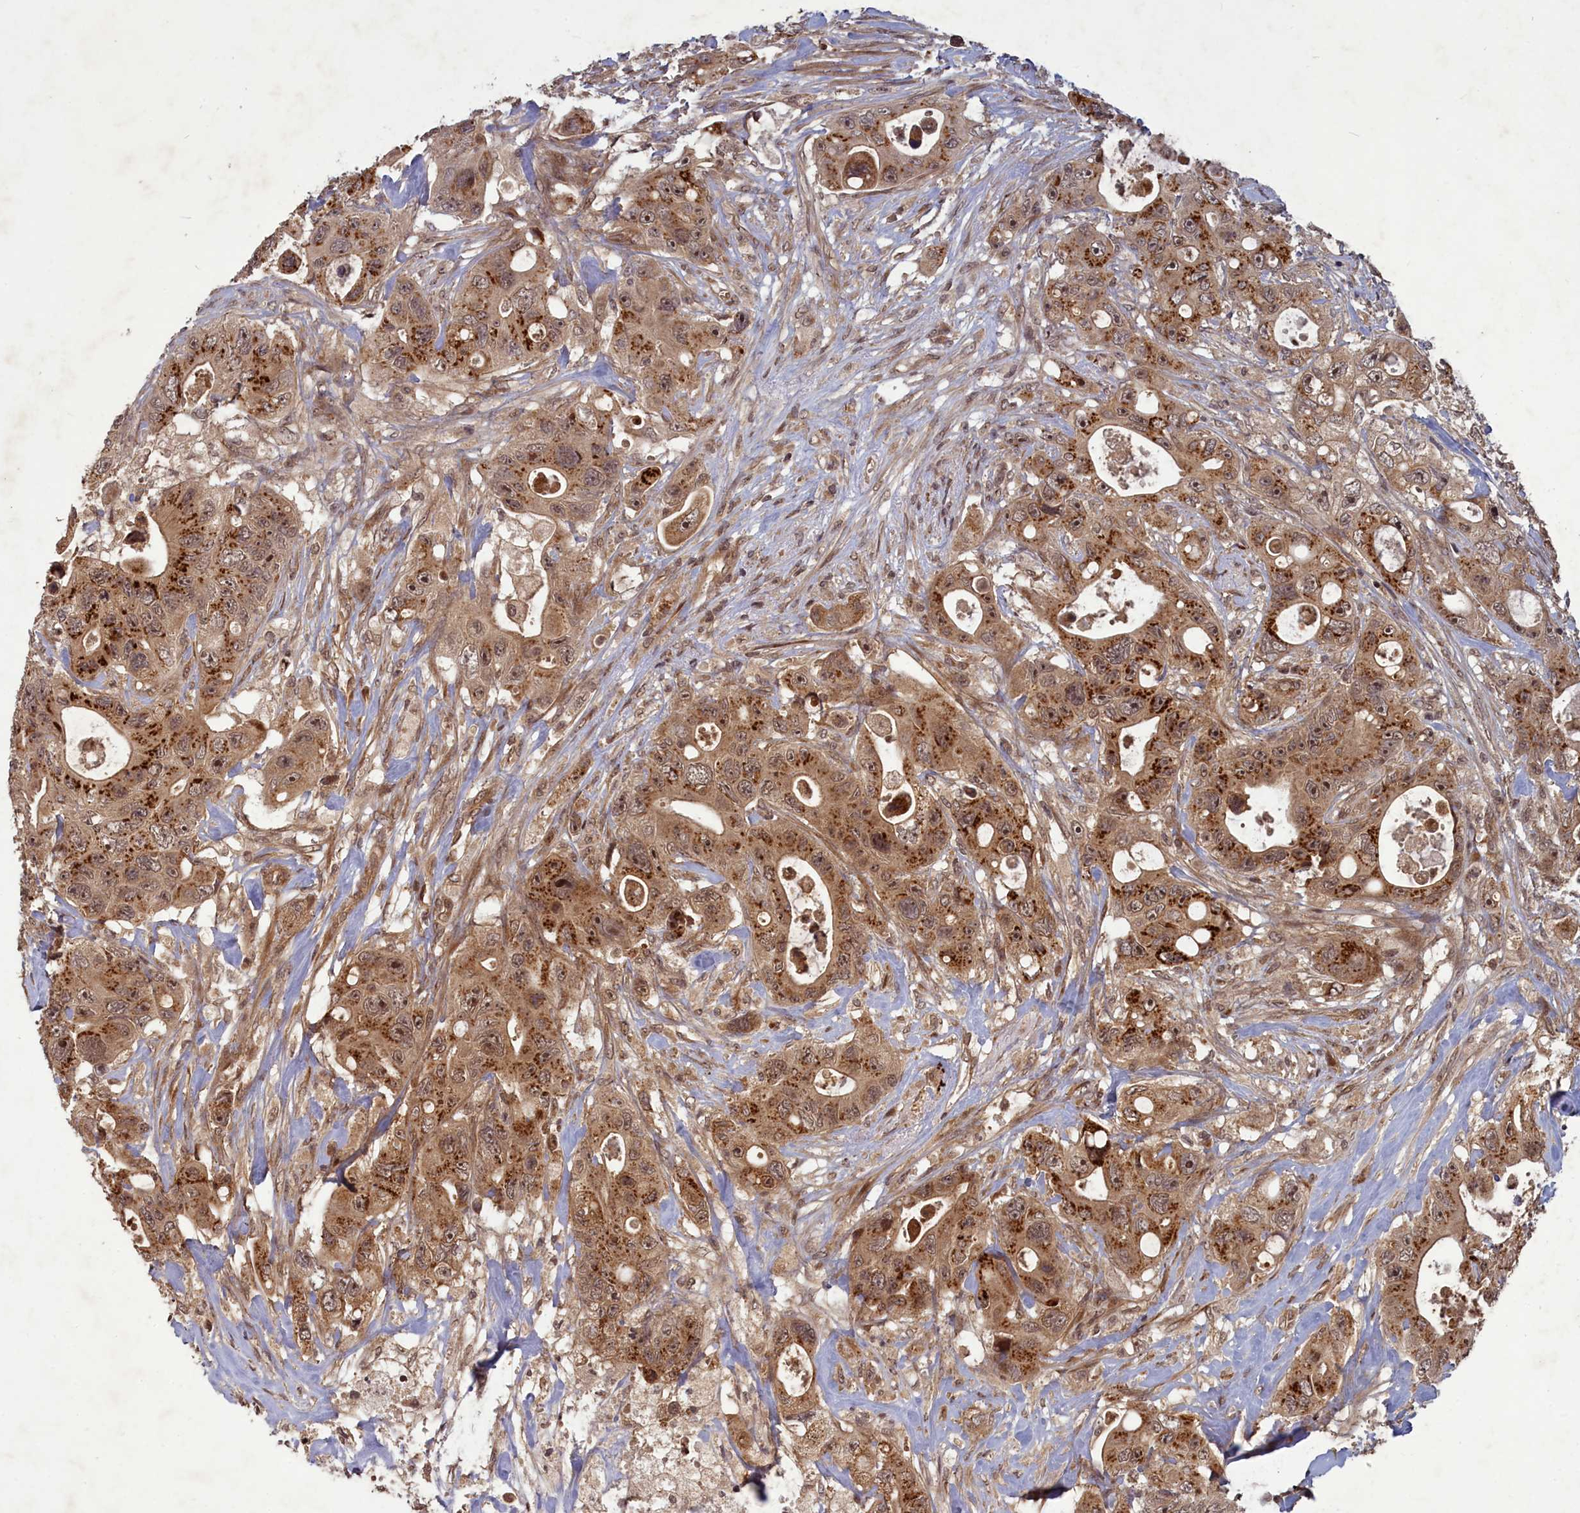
{"staining": {"intensity": "strong", "quantity": ">75%", "location": "cytoplasmic/membranous,nuclear"}, "tissue": "colorectal cancer", "cell_type": "Tumor cells", "image_type": "cancer", "snomed": [{"axis": "morphology", "description": "Adenocarcinoma, NOS"}, {"axis": "topography", "description": "Colon"}], "caption": "The histopathology image demonstrates immunohistochemical staining of colorectal adenocarcinoma. There is strong cytoplasmic/membranous and nuclear expression is seen in approximately >75% of tumor cells.", "gene": "SRMS", "patient": {"sex": "female", "age": 46}}